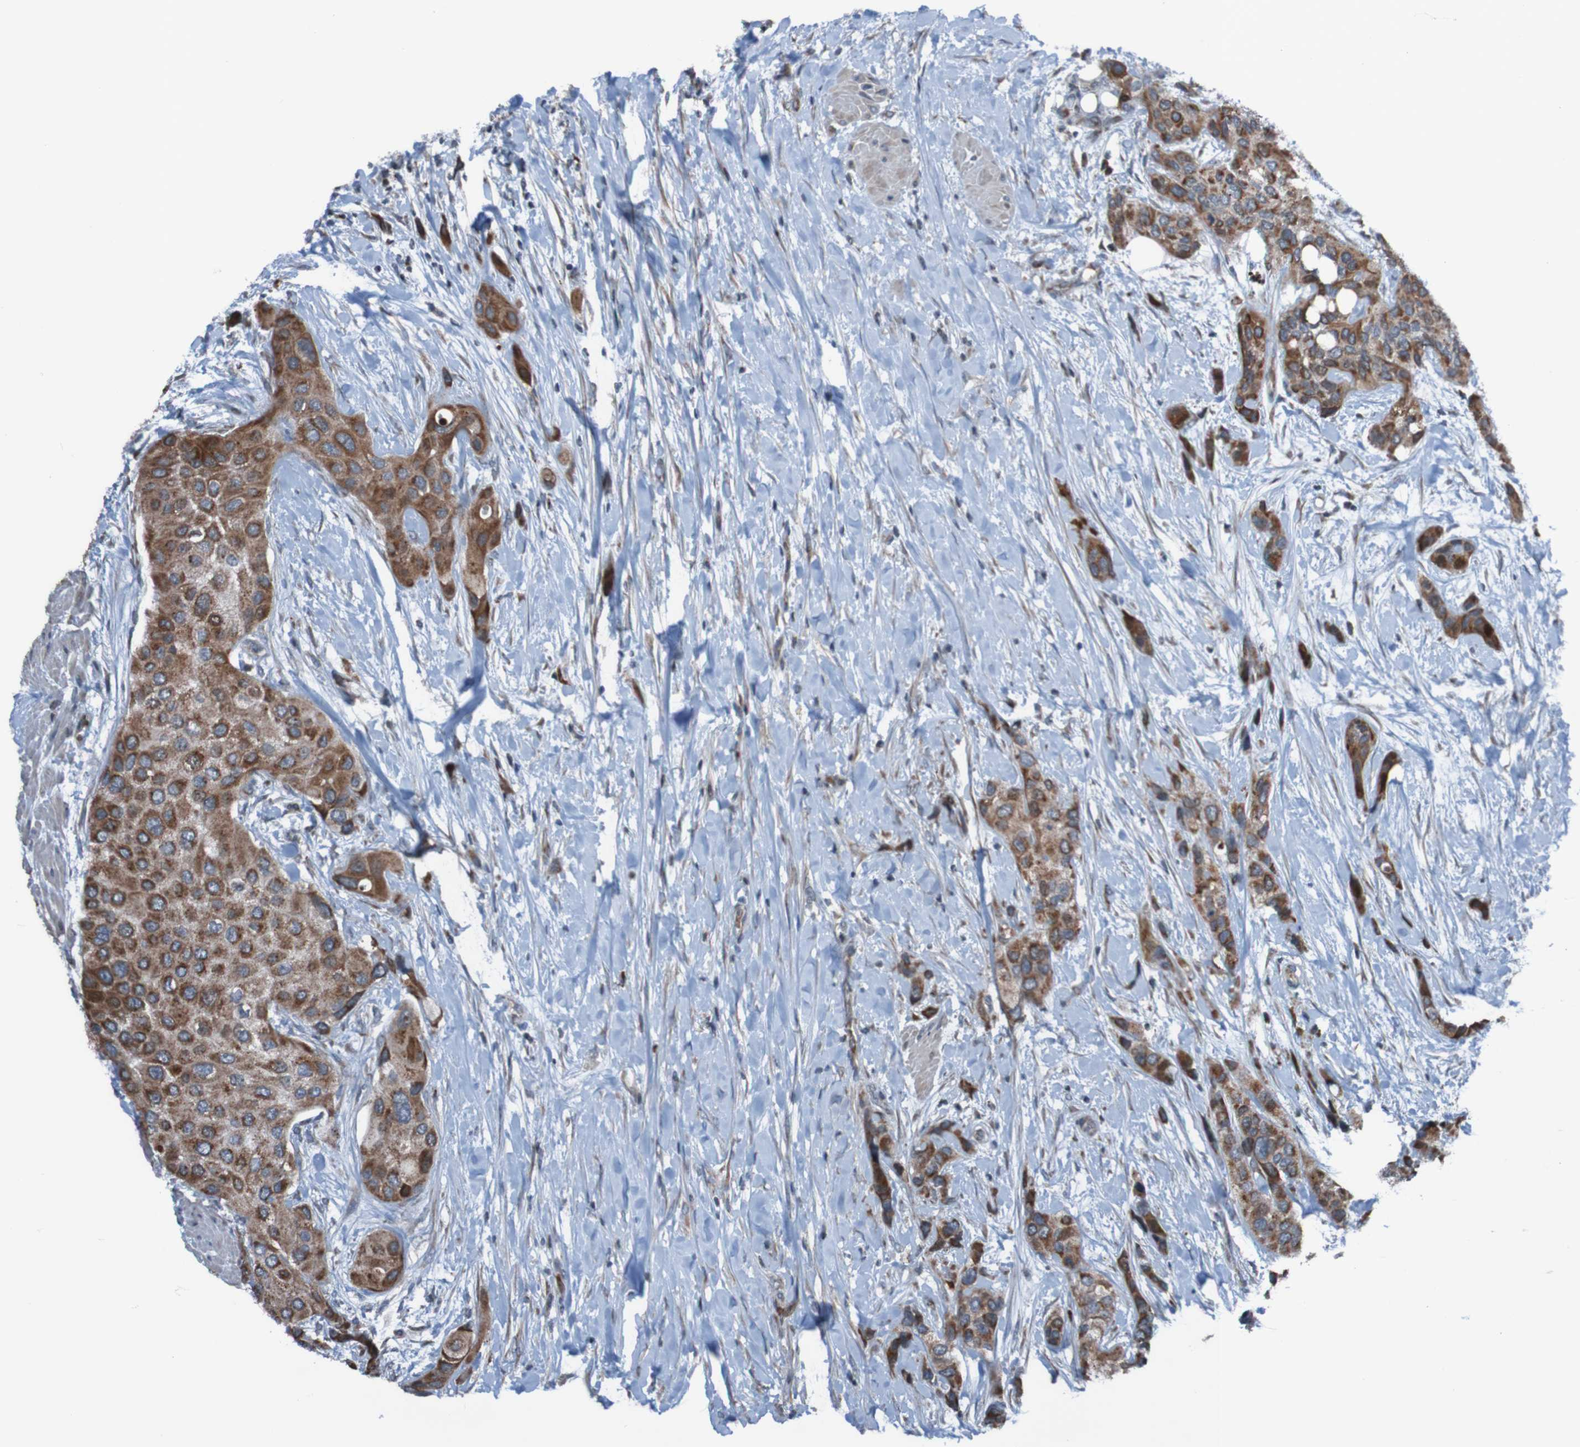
{"staining": {"intensity": "moderate", "quantity": ">75%", "location": "cytoplasmic/membranous"}, "tissue": "urothelial cancer", "cell_type": "Tumor cells", "image_type": "cancer", "snomed": [{"axis": "morphology", "description": "Urothelial carcinoma, High grade"}, {"axis": "topography", "description": "Urinary bladder"}], "caption": "Immunohistochemistry histopathology image of neoplastic tissue: urothelial cancer stained using immunohistochemistry (IHC) shows medium levels of moderate protein expression localized specifically in the cytoplasmic/membranous of tumor cells, appearing as a cytoplasmic/membranous brown color.", "gene": "UNG", "patient": {"sex": "female", "age": 56}}